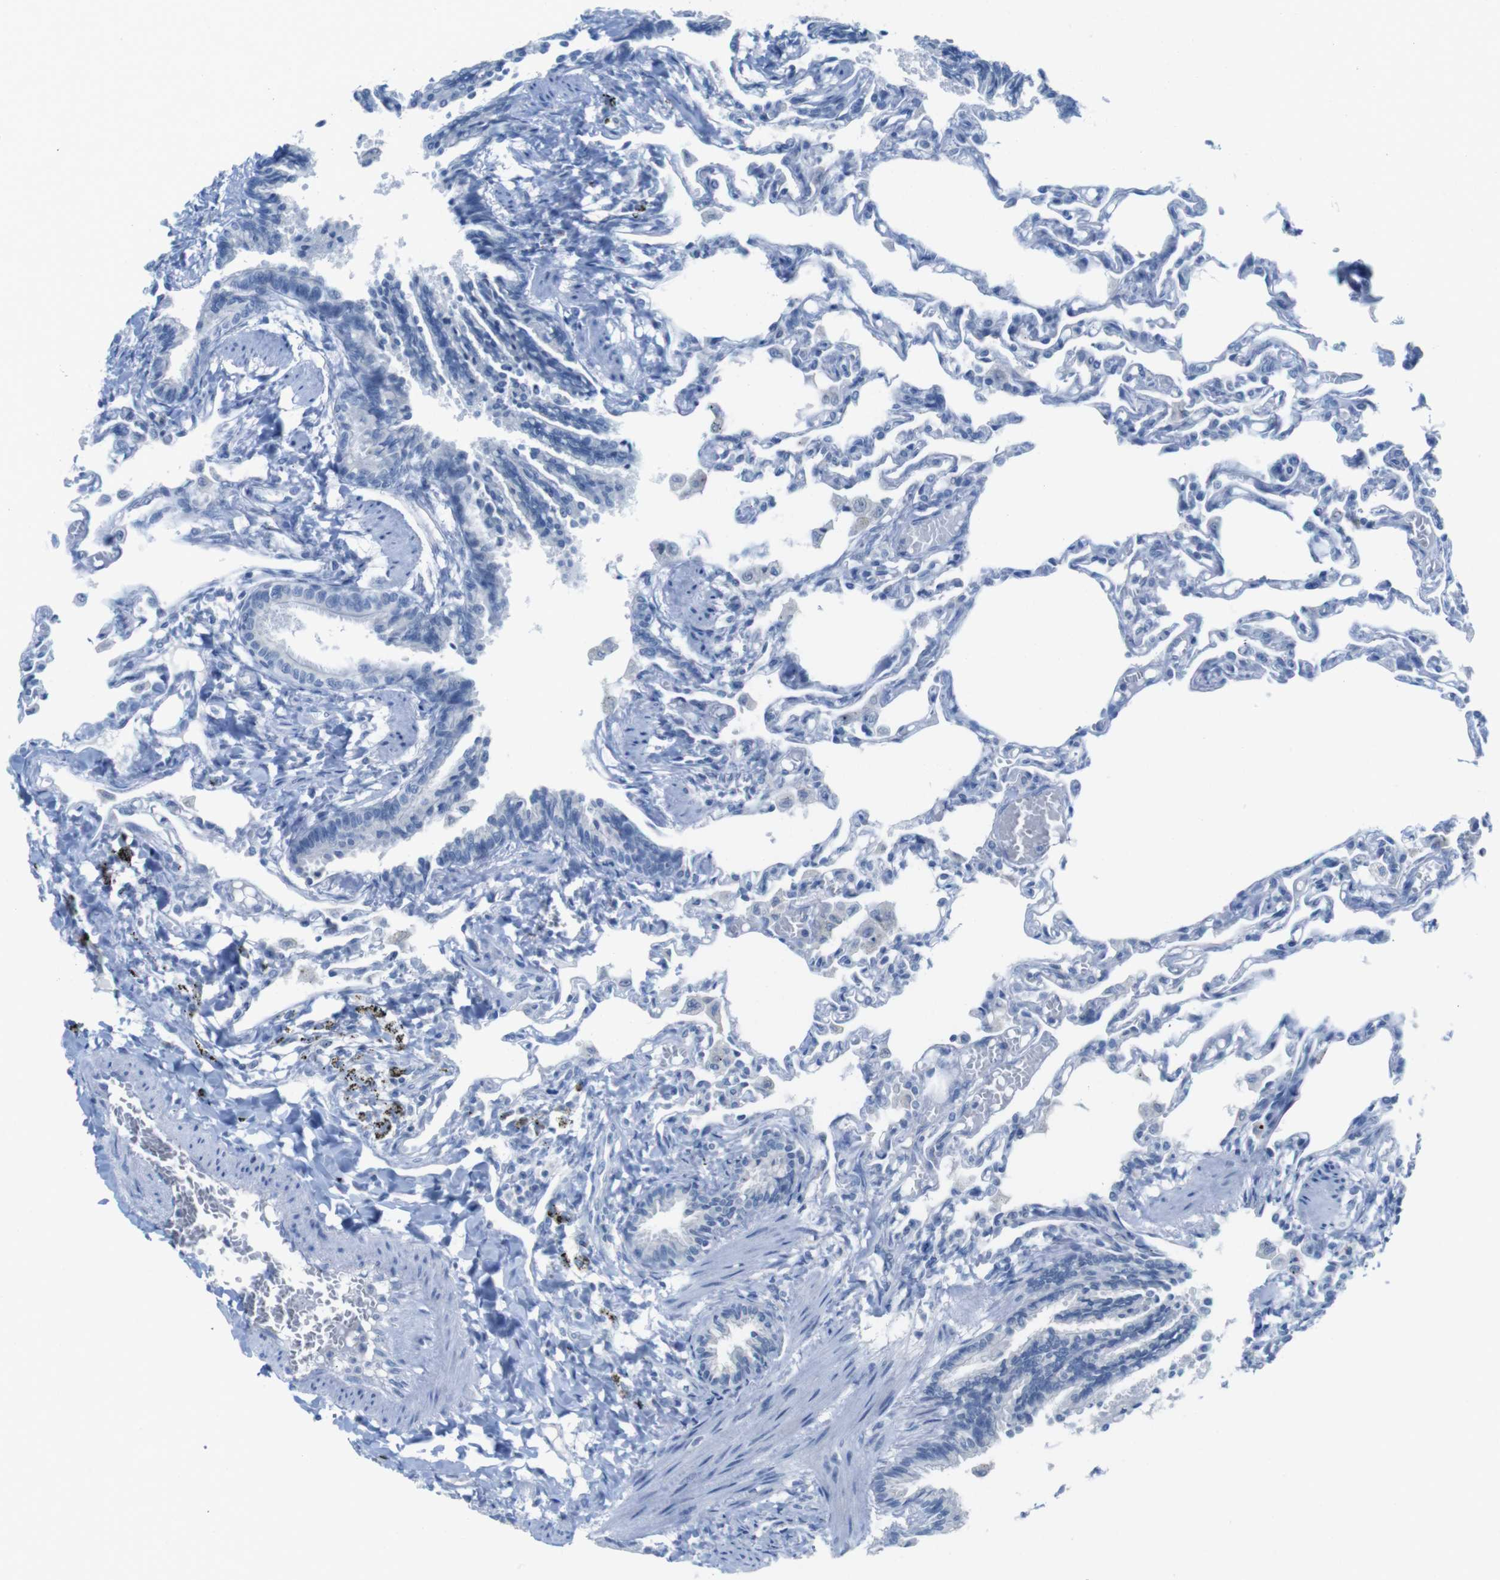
{"staining": {"intensity": "negative", "quantity": "none", "location": "none"}, "tissue": "lung", "cell_type": "Alveolar cells", "image_type": "normal", "snomed": [{"axis": "morphology", "description": "Normal tissue, NOS"}, {"axis": "topography", "description": "Lung"}], "caption": "A micrograph of lung stained for a protein reveals no brown staining in alveolar cells.", "gene": "OPN1SW", "patient": {"sex": "male", "age": 21}}